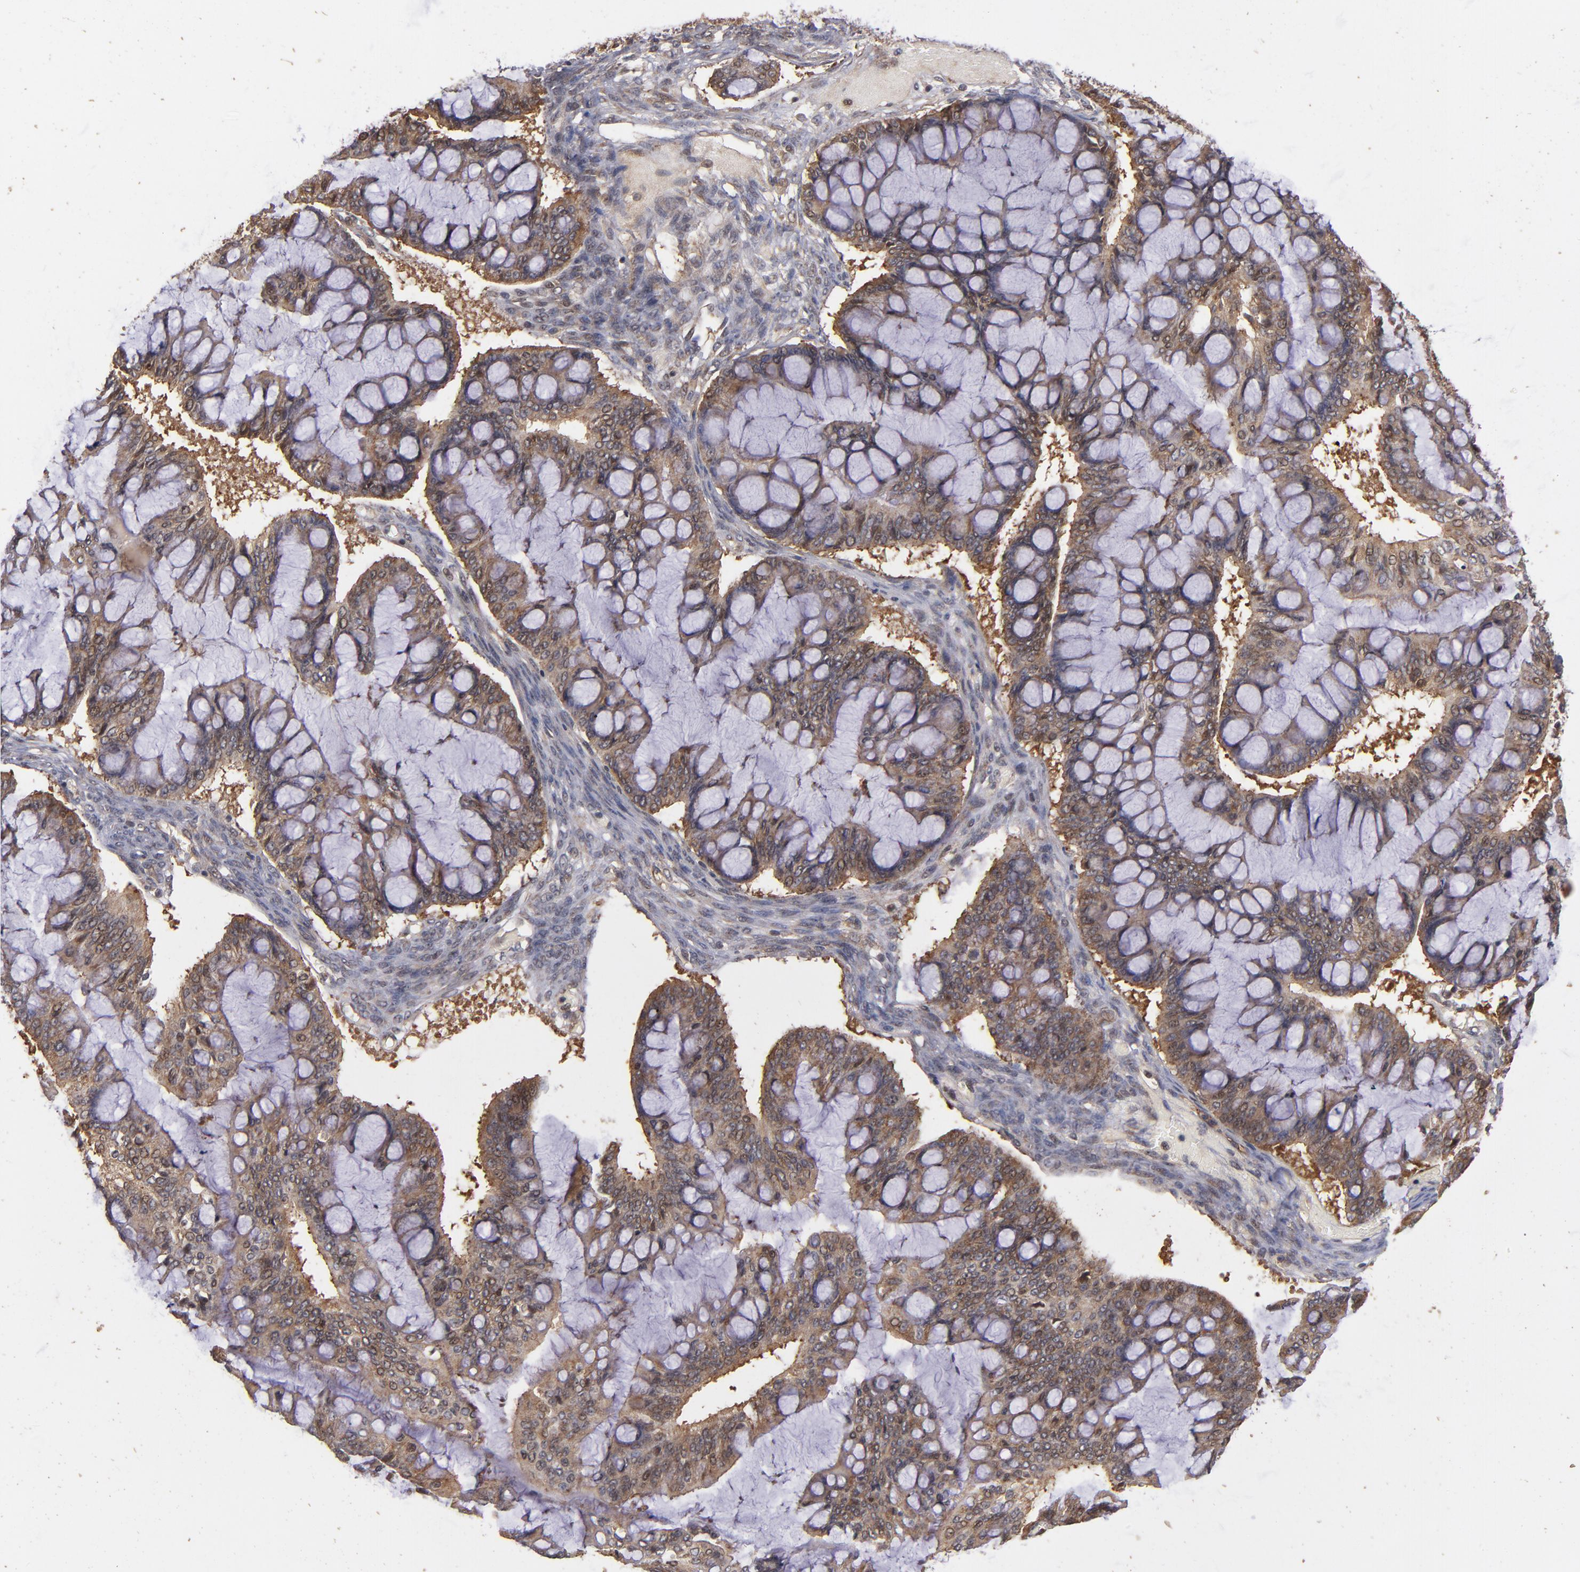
{"staining": {"intensity": "moderate", "quantity": ">75%", "location": "cytoplasmic/membranous"}, "tissue": "ovarian cancer", "cell_type": "Tumor cells", "image_type": "cancer", "snomed": [{"axis": "morphology", "description": "Cystadenocarcinoma, mucinous, NOS"}, {"axis": "topography", "description": "Ovary"}], "caption": "Brown immunohistochemical staining in human mucinous cystadenocarcinoma (ovarian) displays moderate cytoplasmic/membranous expression in approximately >75% of tumor cells.", "gene": "BDKRB1", "patient": {"sex": "female", "age": 73}}